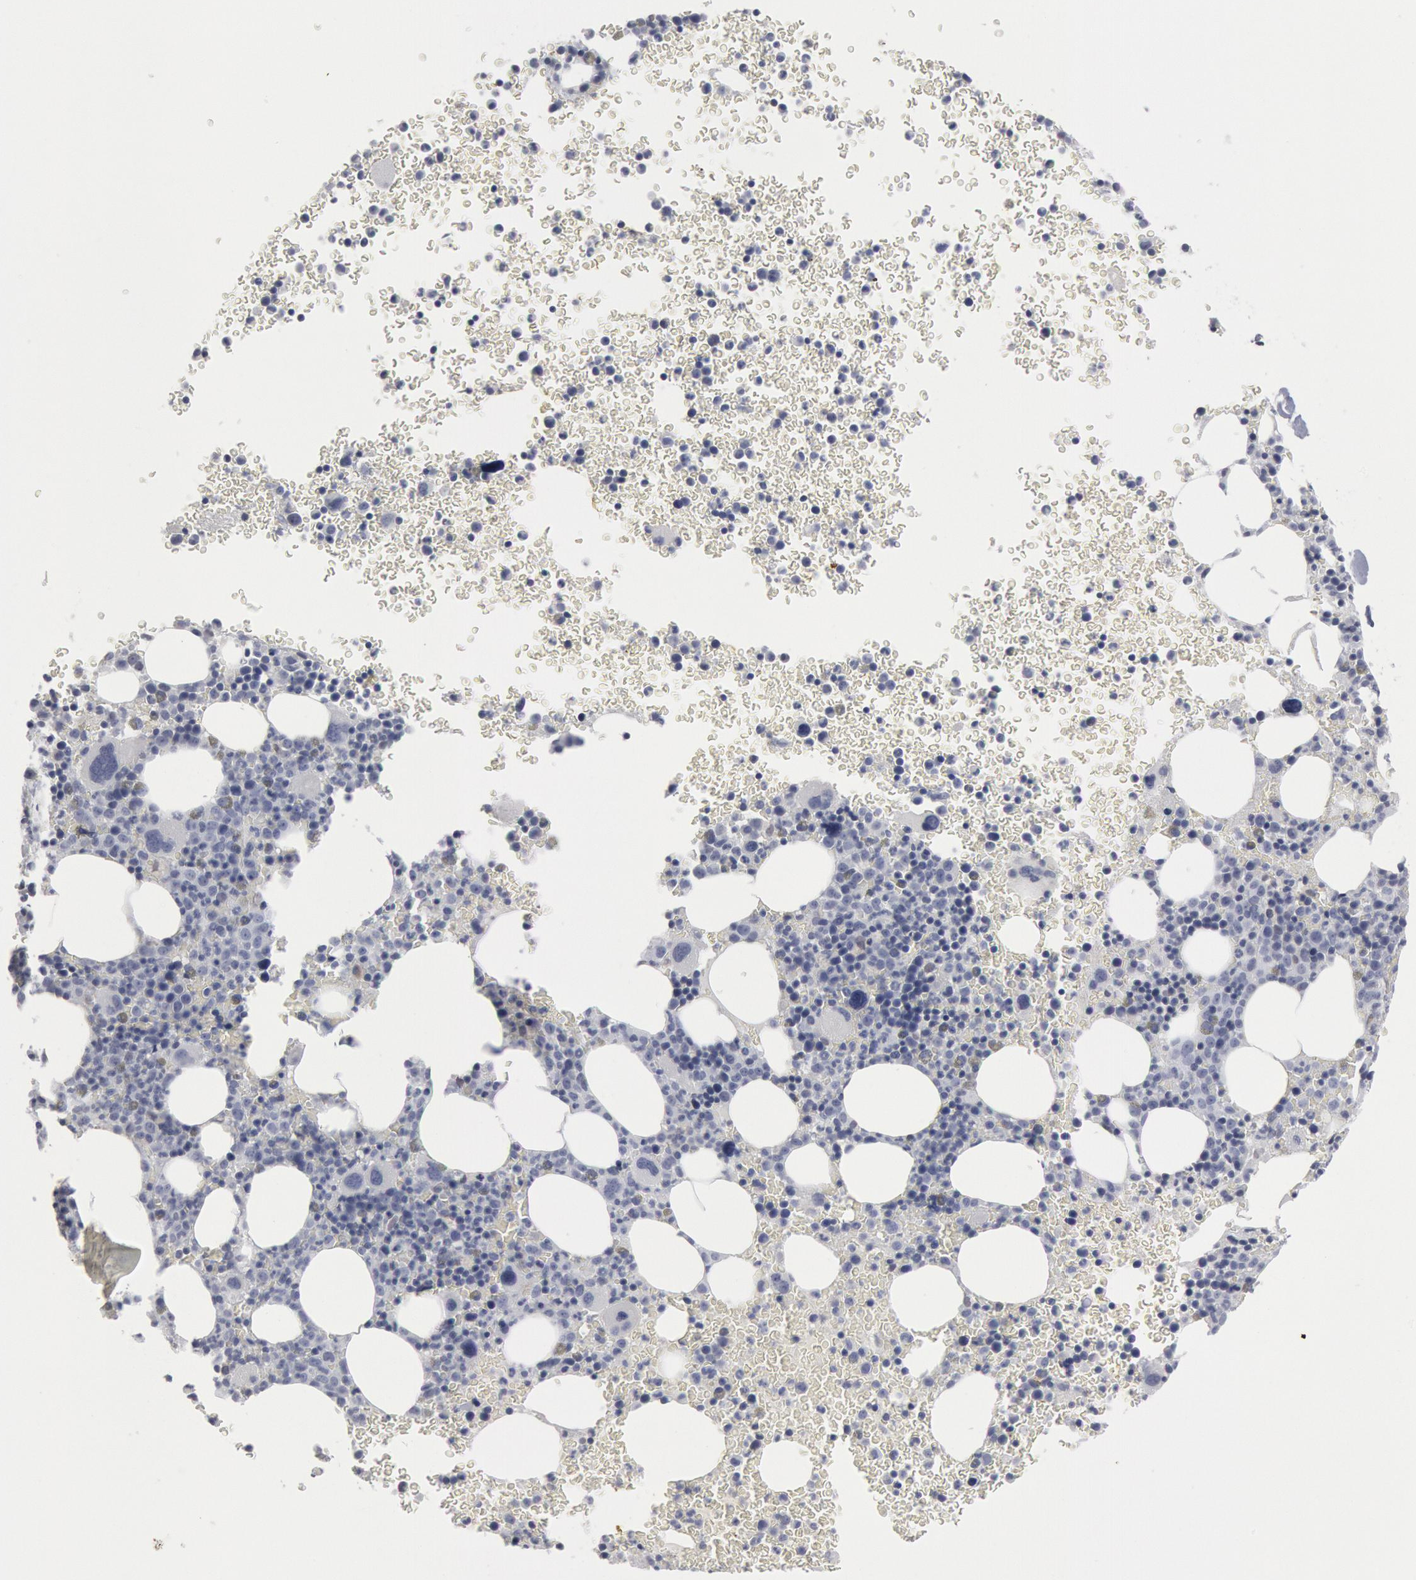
{"staining": {"intensity": "negative", "quantity": "none", "location": "none"}, "tissue": "bone marrow", "cell_type": "Hematopoietic cells", "image_type": "normal", "snomed": [{"axis": "morphology", "description": "Normal tissue, NOS"}, {"axis": "topography", "description": "Bone marrow"}], "caption": "This is an immunohistochemistry (IHC) photomicrograph of unremarkable bone marrow. There is no staining in hematopoietic cells.", "gene": "DMC1", "patient": {"sex": "male", "age": 69}}